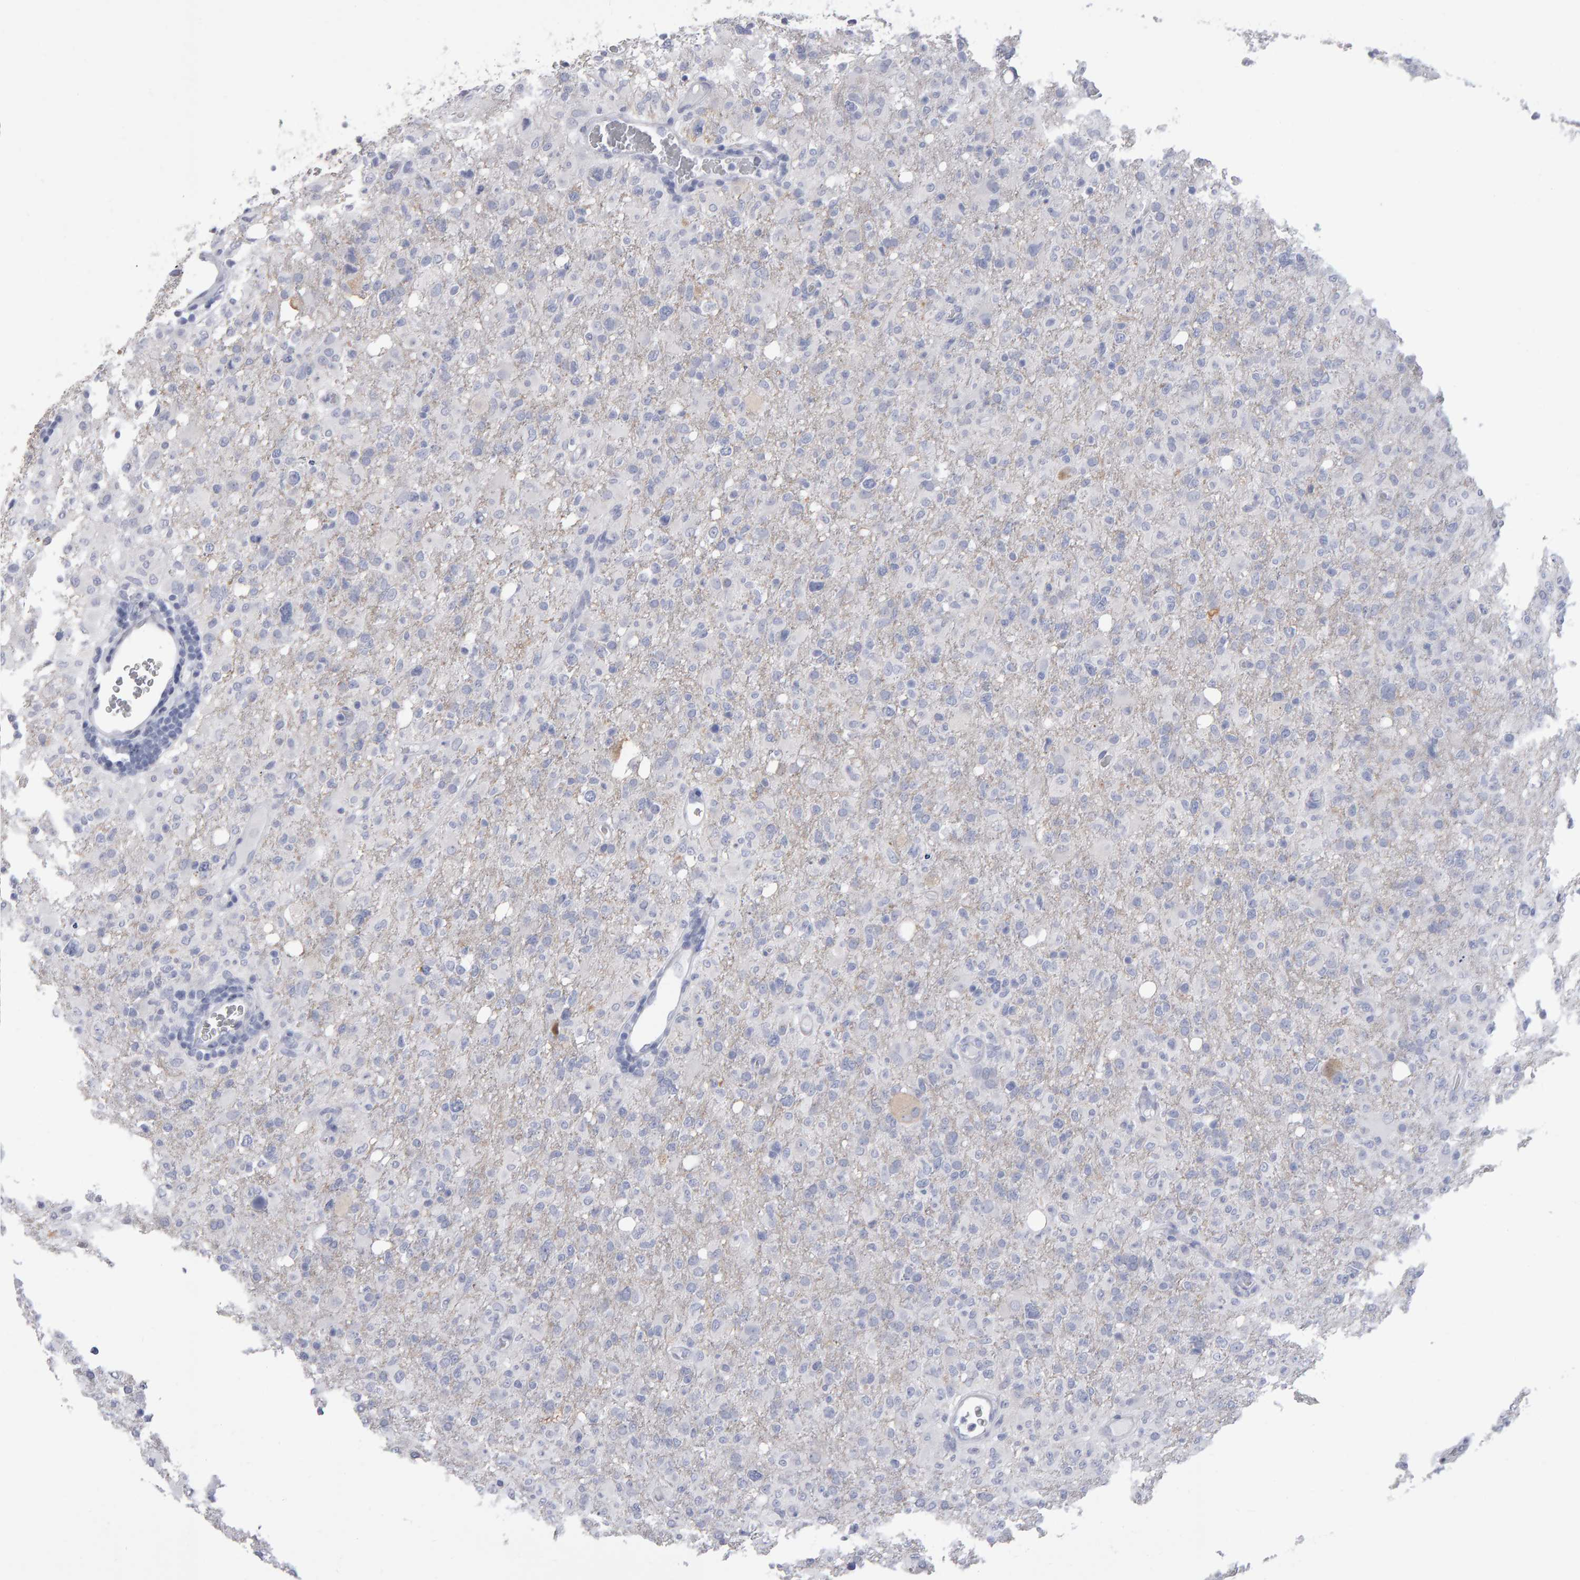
{"staining": {"intensity": "negative", "quantity": "none", "location": "none"}, "tissue": "glioma", "cell_type": "Tumor cells", "image_type": "cancer", "snomed": [{"axis": "morphology", "description": "Glioma, malignant, High grade"}, {"axis": "topography", "description": "Brain"}], "caption": "Tumor cells show no significant protein staining in glioma. The staining was performed using DAB (3,3'-diaminobenzidine) to visualize the protein expression in brown, while the nuclei were stained in blue with hematoxylin (Magnification: 20x).", "gene": "NCDN", "patient": {"sex": "female", "age": 57}}